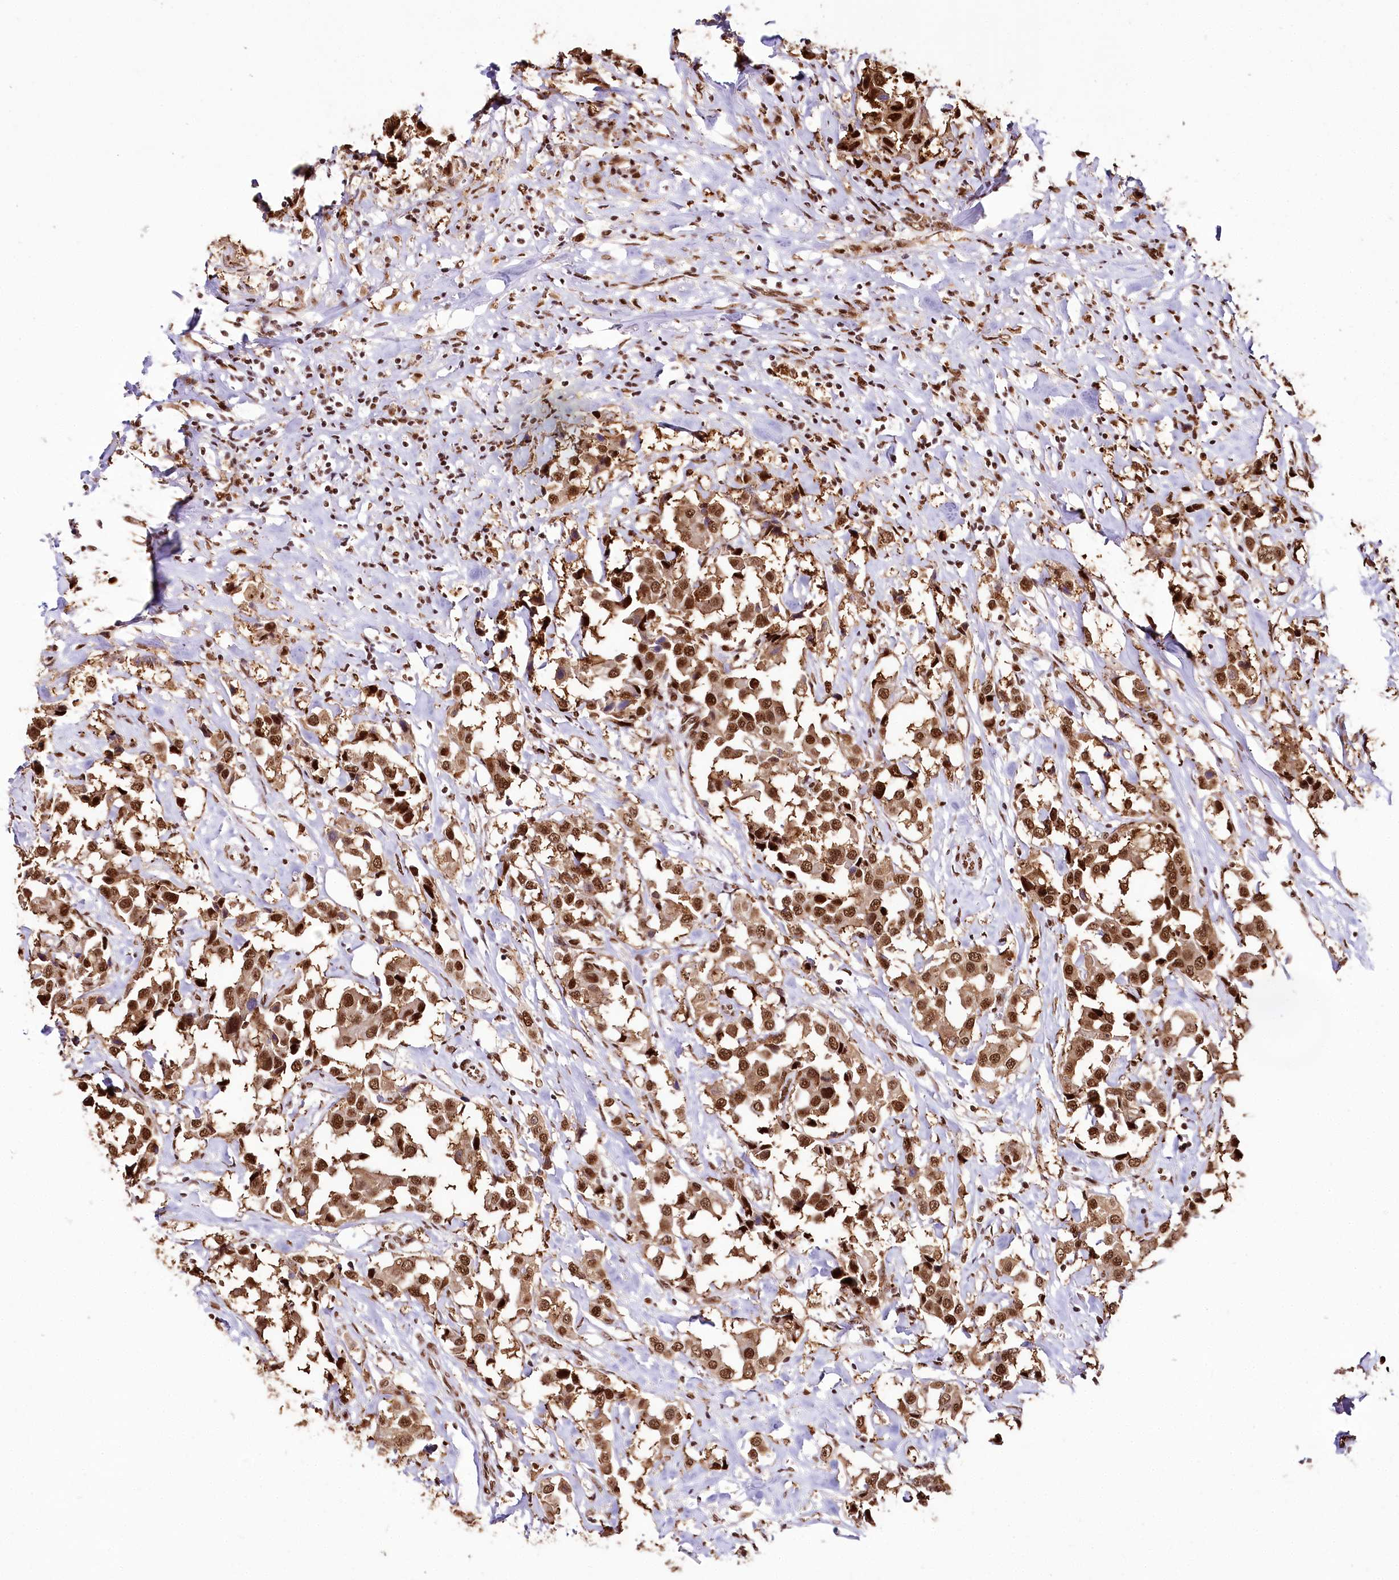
{"staining": {"intensity": "moderate", "quantity": ">75%", "location": "nuclear"}, "tissue": "breast cancer", "cell_type": "Tumor cells", "image_type": "cancer", "snomed": [{"axis": "morphology", "description": "Duct carcinoma"}, {"axis": "topography", "description": "Breast"}], "caption": "About >75% of tumor cells in human invasive ductal carcinoma (breast) display moderate nuclear protein positivity as visualized by brown immunohistochemical staining.", "gene": "SMARCE1", "patient": {"sex": "female", "age": 80}}